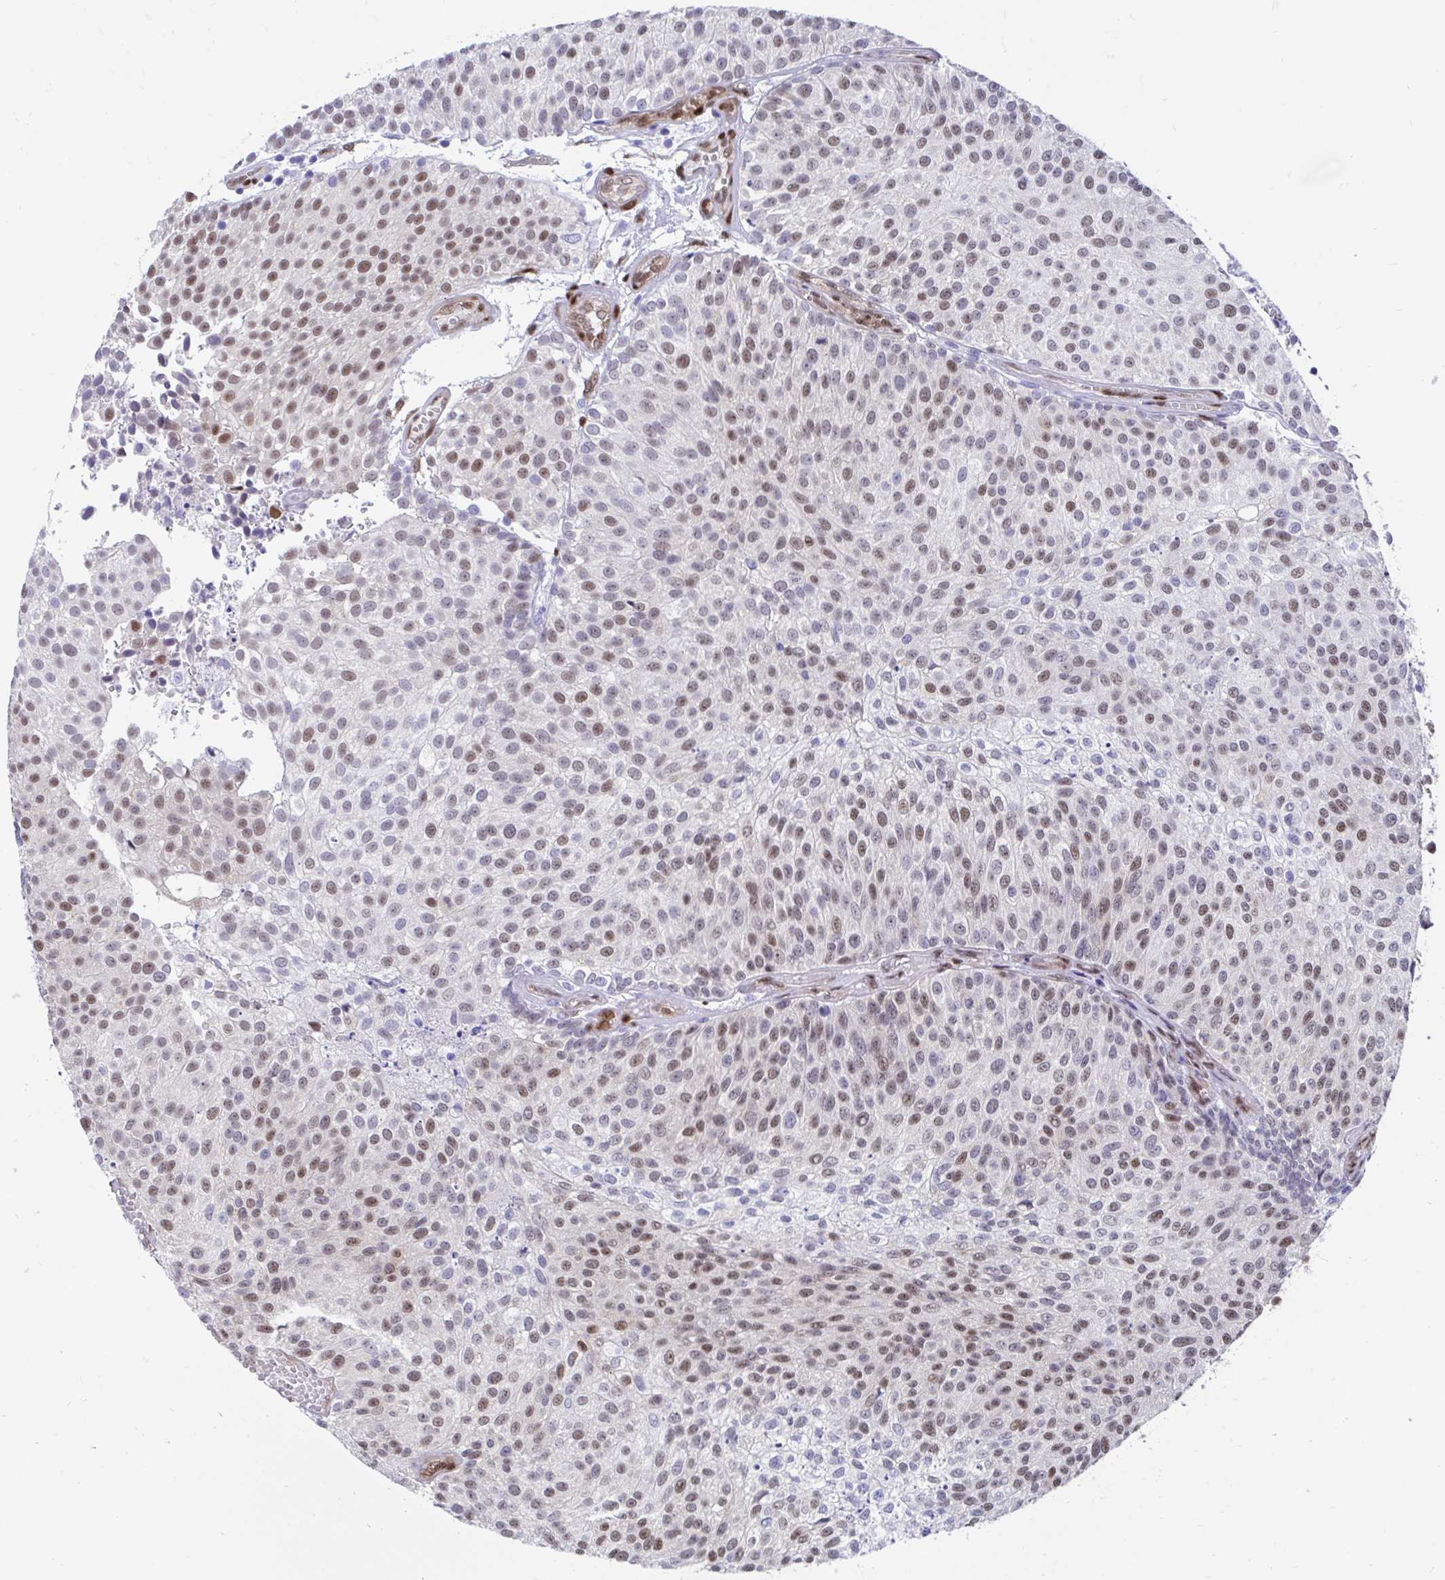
{"staining": {"intensity": "moderate", "quantity": "25%-75%", "location": "nuclear"}, "tissue": "urothelial cancer", "cell_type": "Tumor cells", "image_type": "cancer", "snomed": [{"axis": "morphology", "description": "Urothelial carcinoma, Low grade"}, {"axis": "topography", "description": "Urinary bladder"}], "caption": "Immunohistochemical staining of low-grade urothelial carcinoma shows medium levels of moderate nuclear staining in about 25%-75% of tumor cells.", "gene": "RBPMS", "patient": {"sex": "female", "age": 79}}